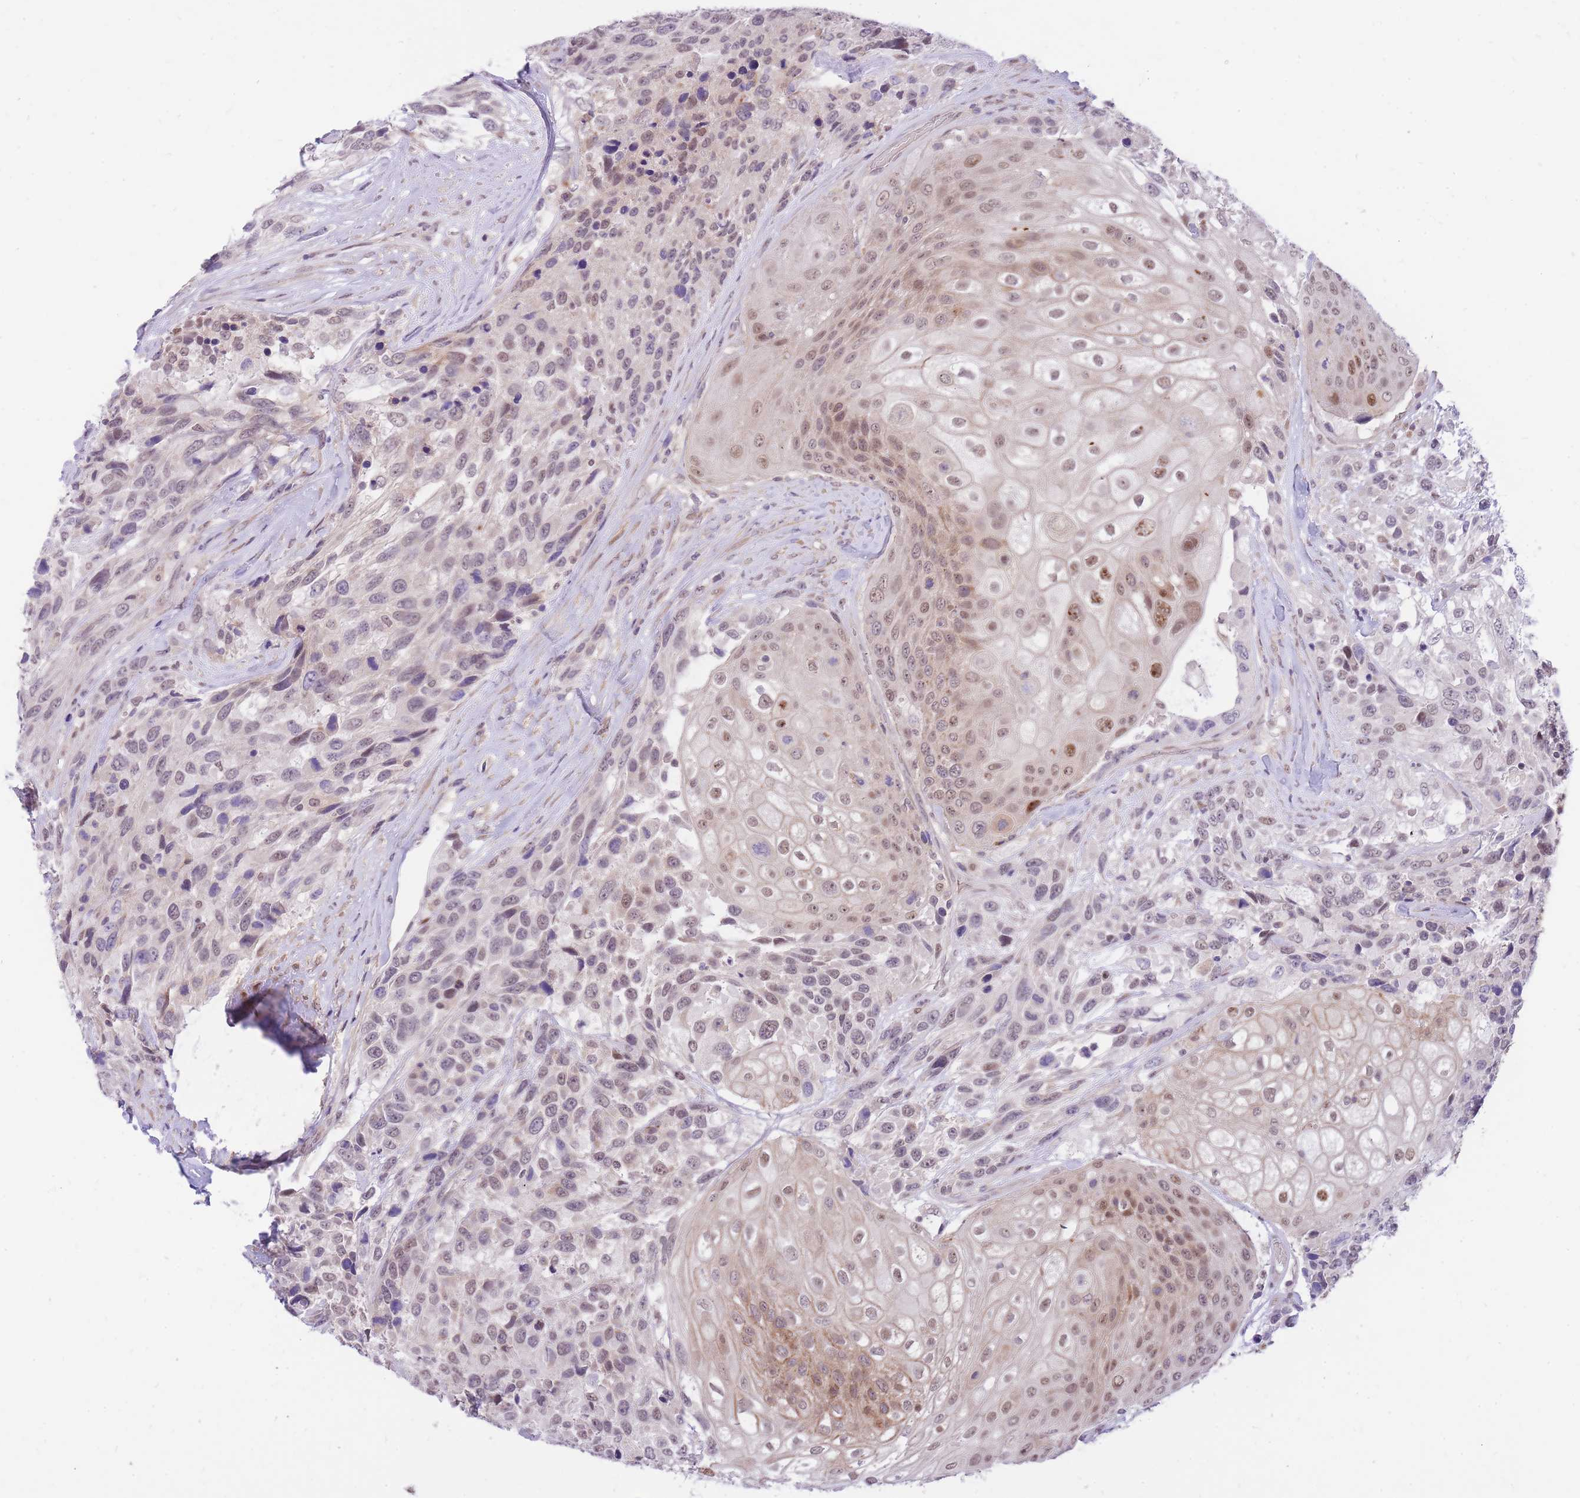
{"staining": {"intensity": "moderate", "quantity": "<25%", "location": "cytoplasmic/membranous,nuclear"}, "tissue": "urothelial cancer", "cell_type": "Tumor cells", "image_type": "cancer", "snomed": [{"axis": "morphology", "description": "Urothelial carcinoma, High grade"}, {"axis": "topography", "description": "Urinary bladder"}], "caption": "Brown immunohistochemical staining in urothelial carcinoma (high-grade) displays moderate cytoplasmic/membranous and nuclear positivity in about <25% of tumor cells.", "gene": "MINDY2", "patient": {"sex": "female", "age": 70}}